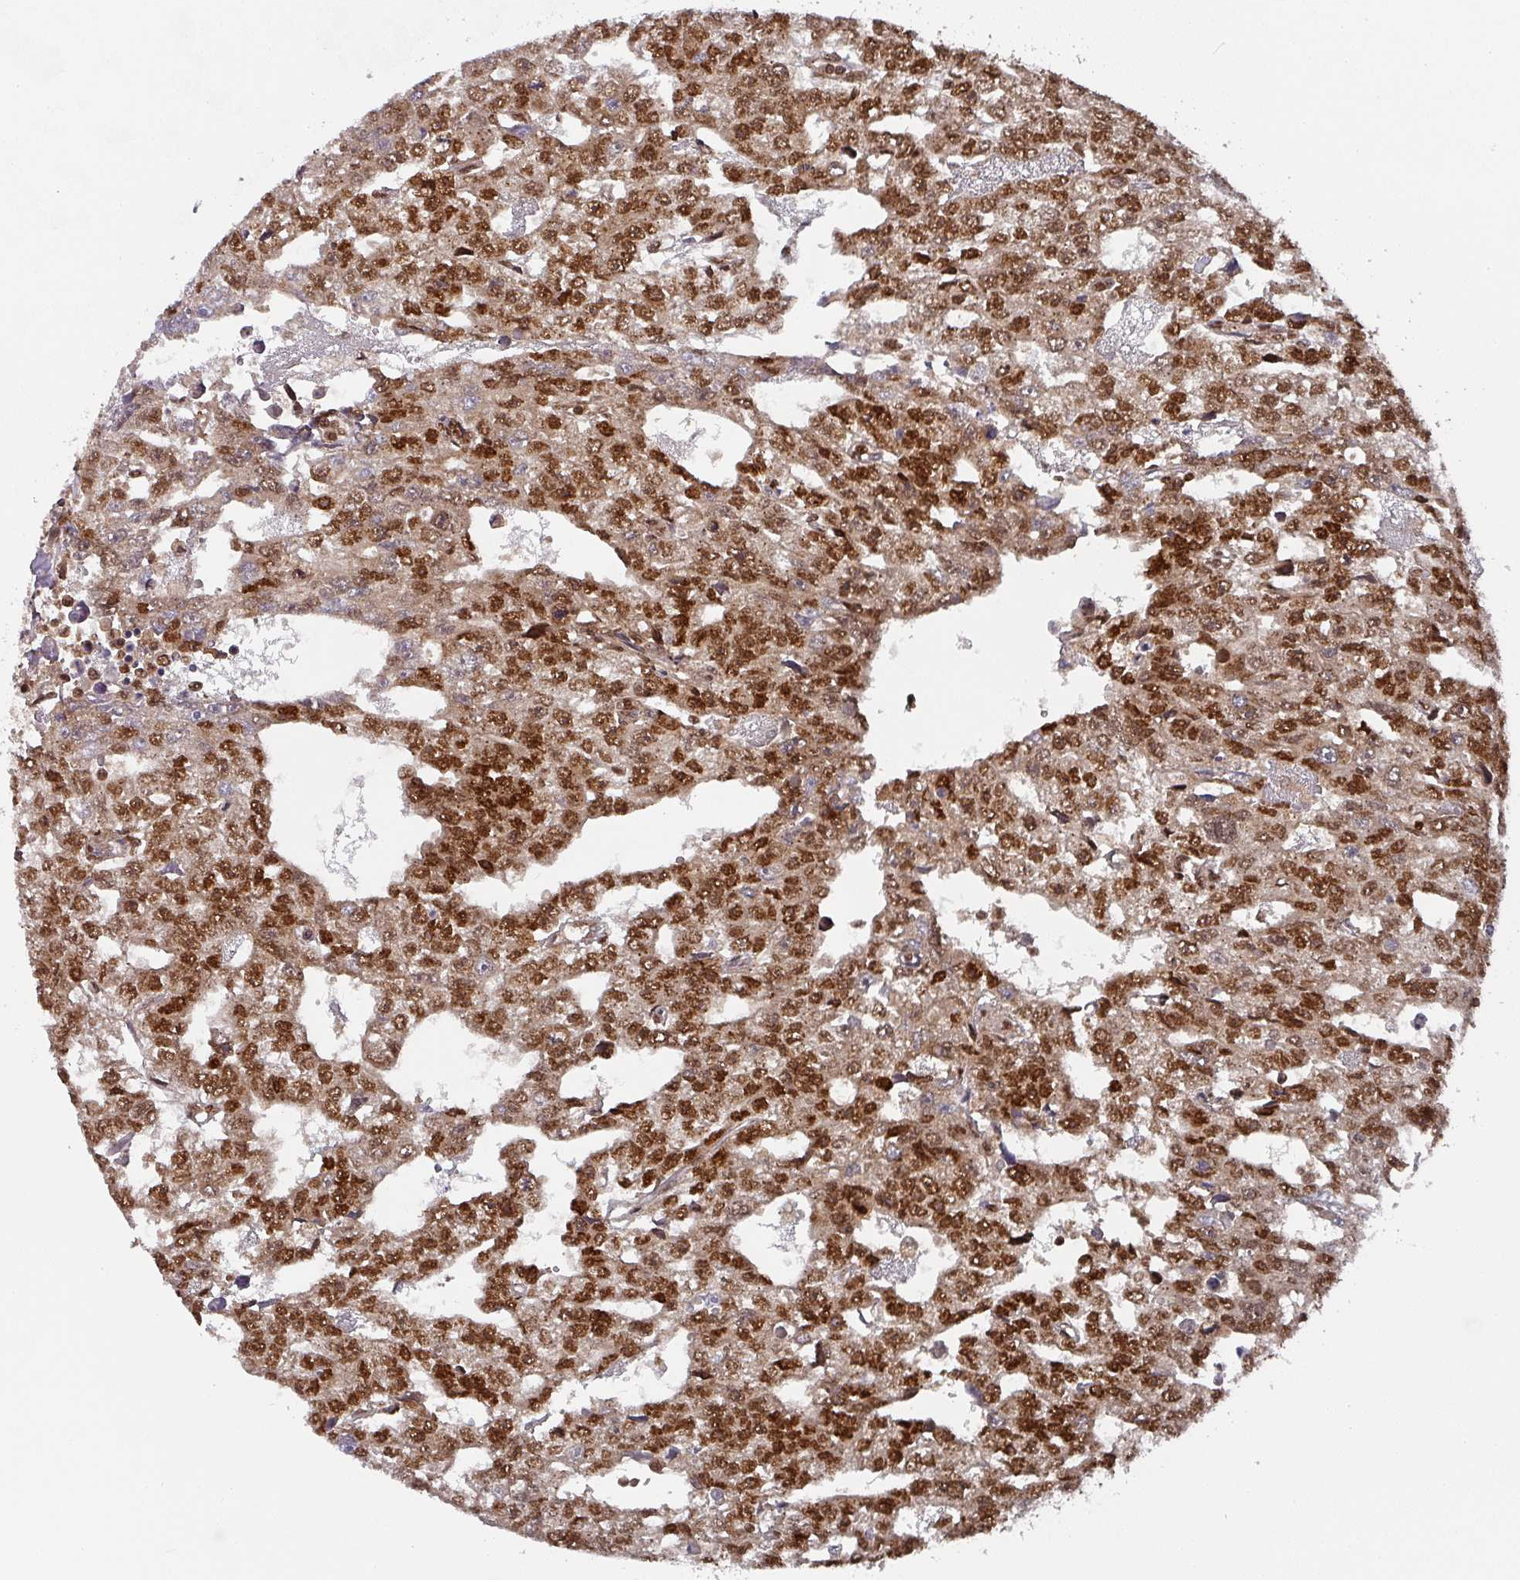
{"staining": {"intensity": "strong", "quantity": ">75%", "location": "nuclear"}, "tissue": "testis cancer", "cell_type": "Tumor cells", "image_type": "cancer", "snomed": [{"axis": "morphology", "description": "Carcinoma, Embryonal, NOS"}, {"axis": "topography", "description": "Testis"}], "caption": "The immunohistochemical stain labels strong nuclear staining in tumor cells of testis cancer tissue.", "gene": "DIDO1", "patient": {"sex": "male", "age": 20}}